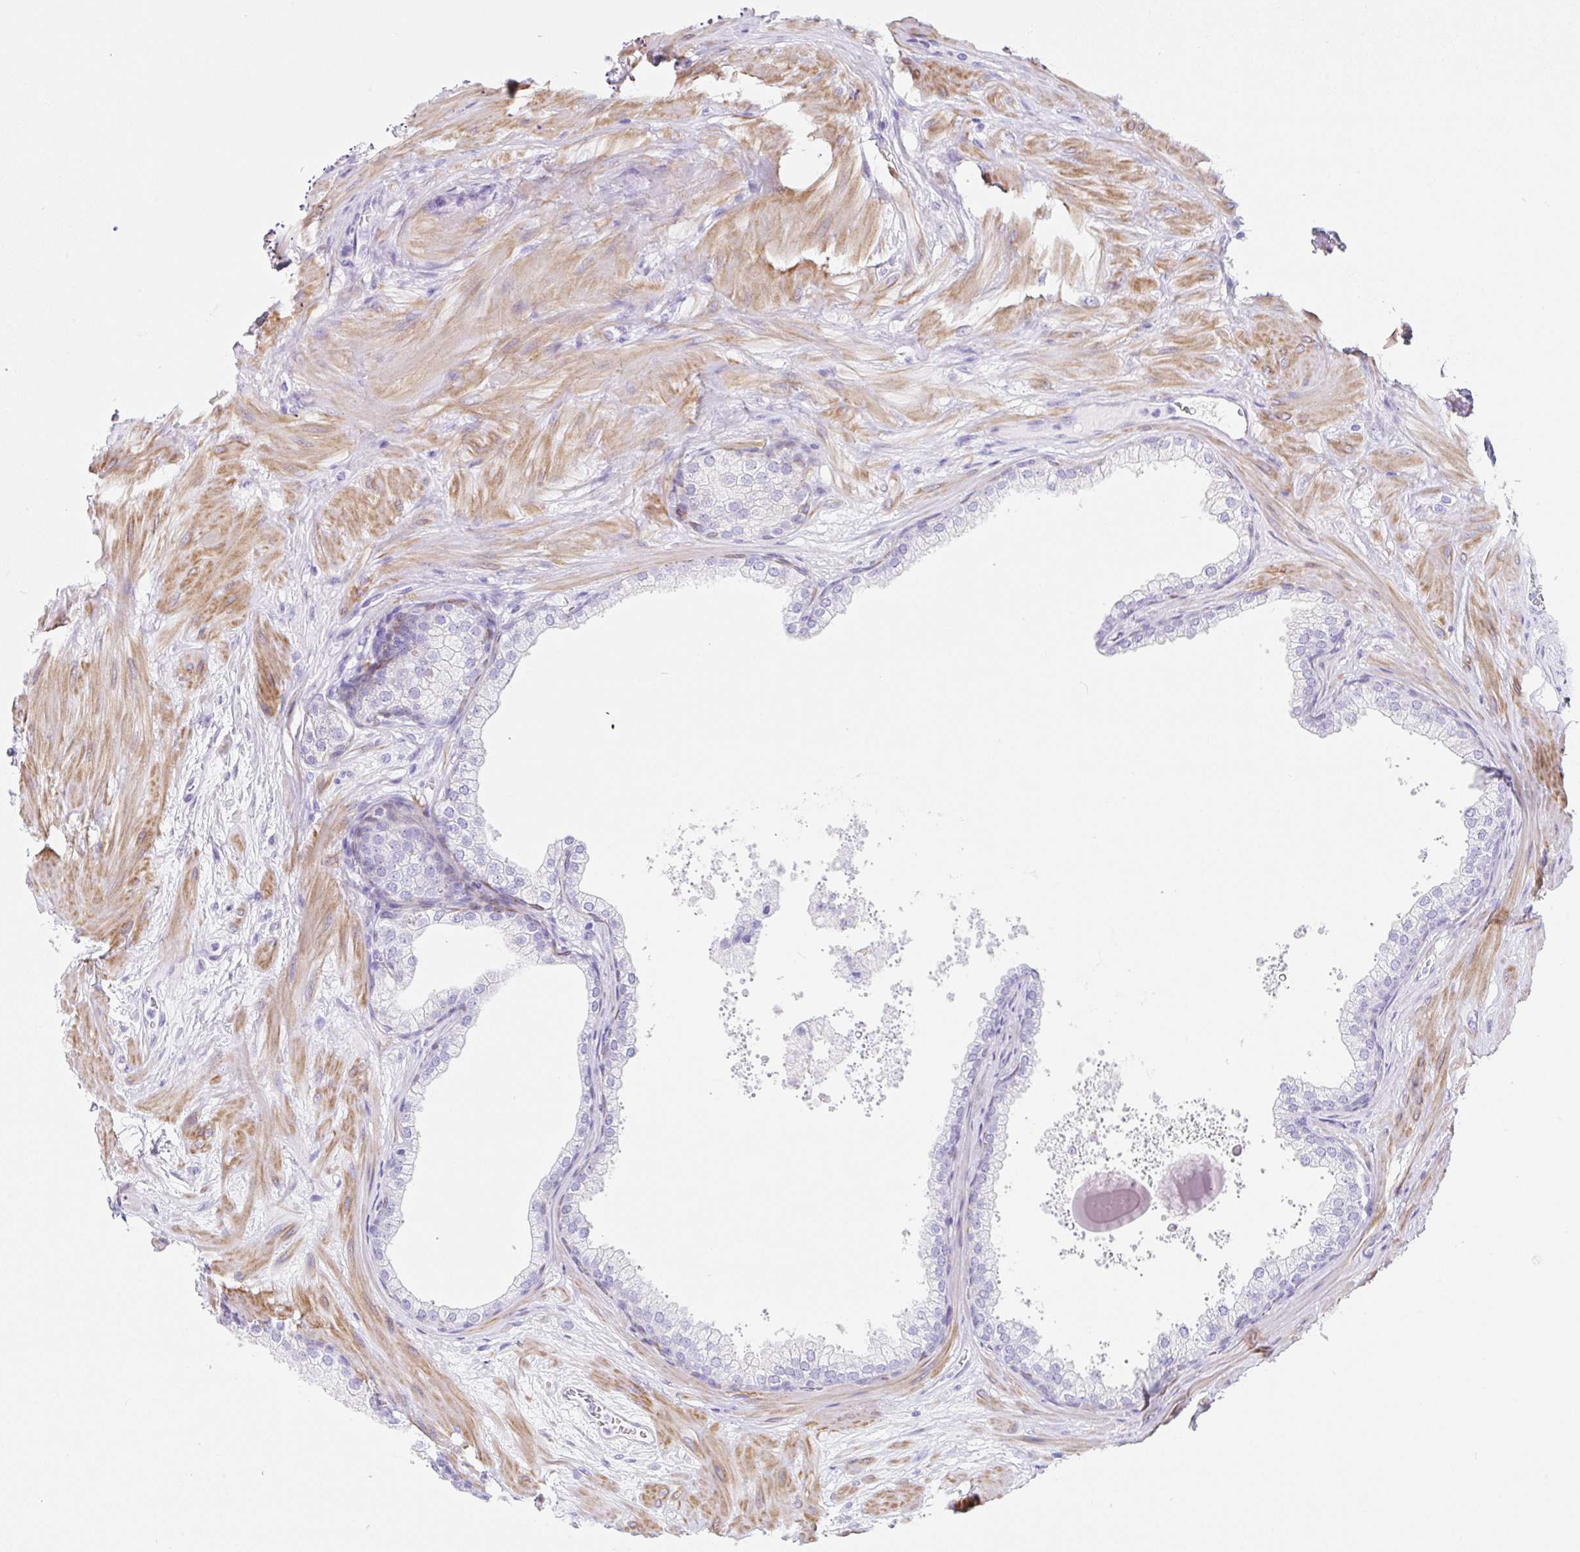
{"staining": {"intensity": "negative", "quantity": "none", "location": "none"}, "tissue": "prostate", "cell_type": "Glandular cells", "image_type": "normal", "snomed": [{"axis": "morphology", "description": "Normal tissue, NOS"}, {"axis": "topography", "description": "Prostate"}], "caption": "Glandular cells are negative for brown protein staining in normal prostate.", "gene": "CLDND2", "patient": {"sex": "male", "age": 37}}